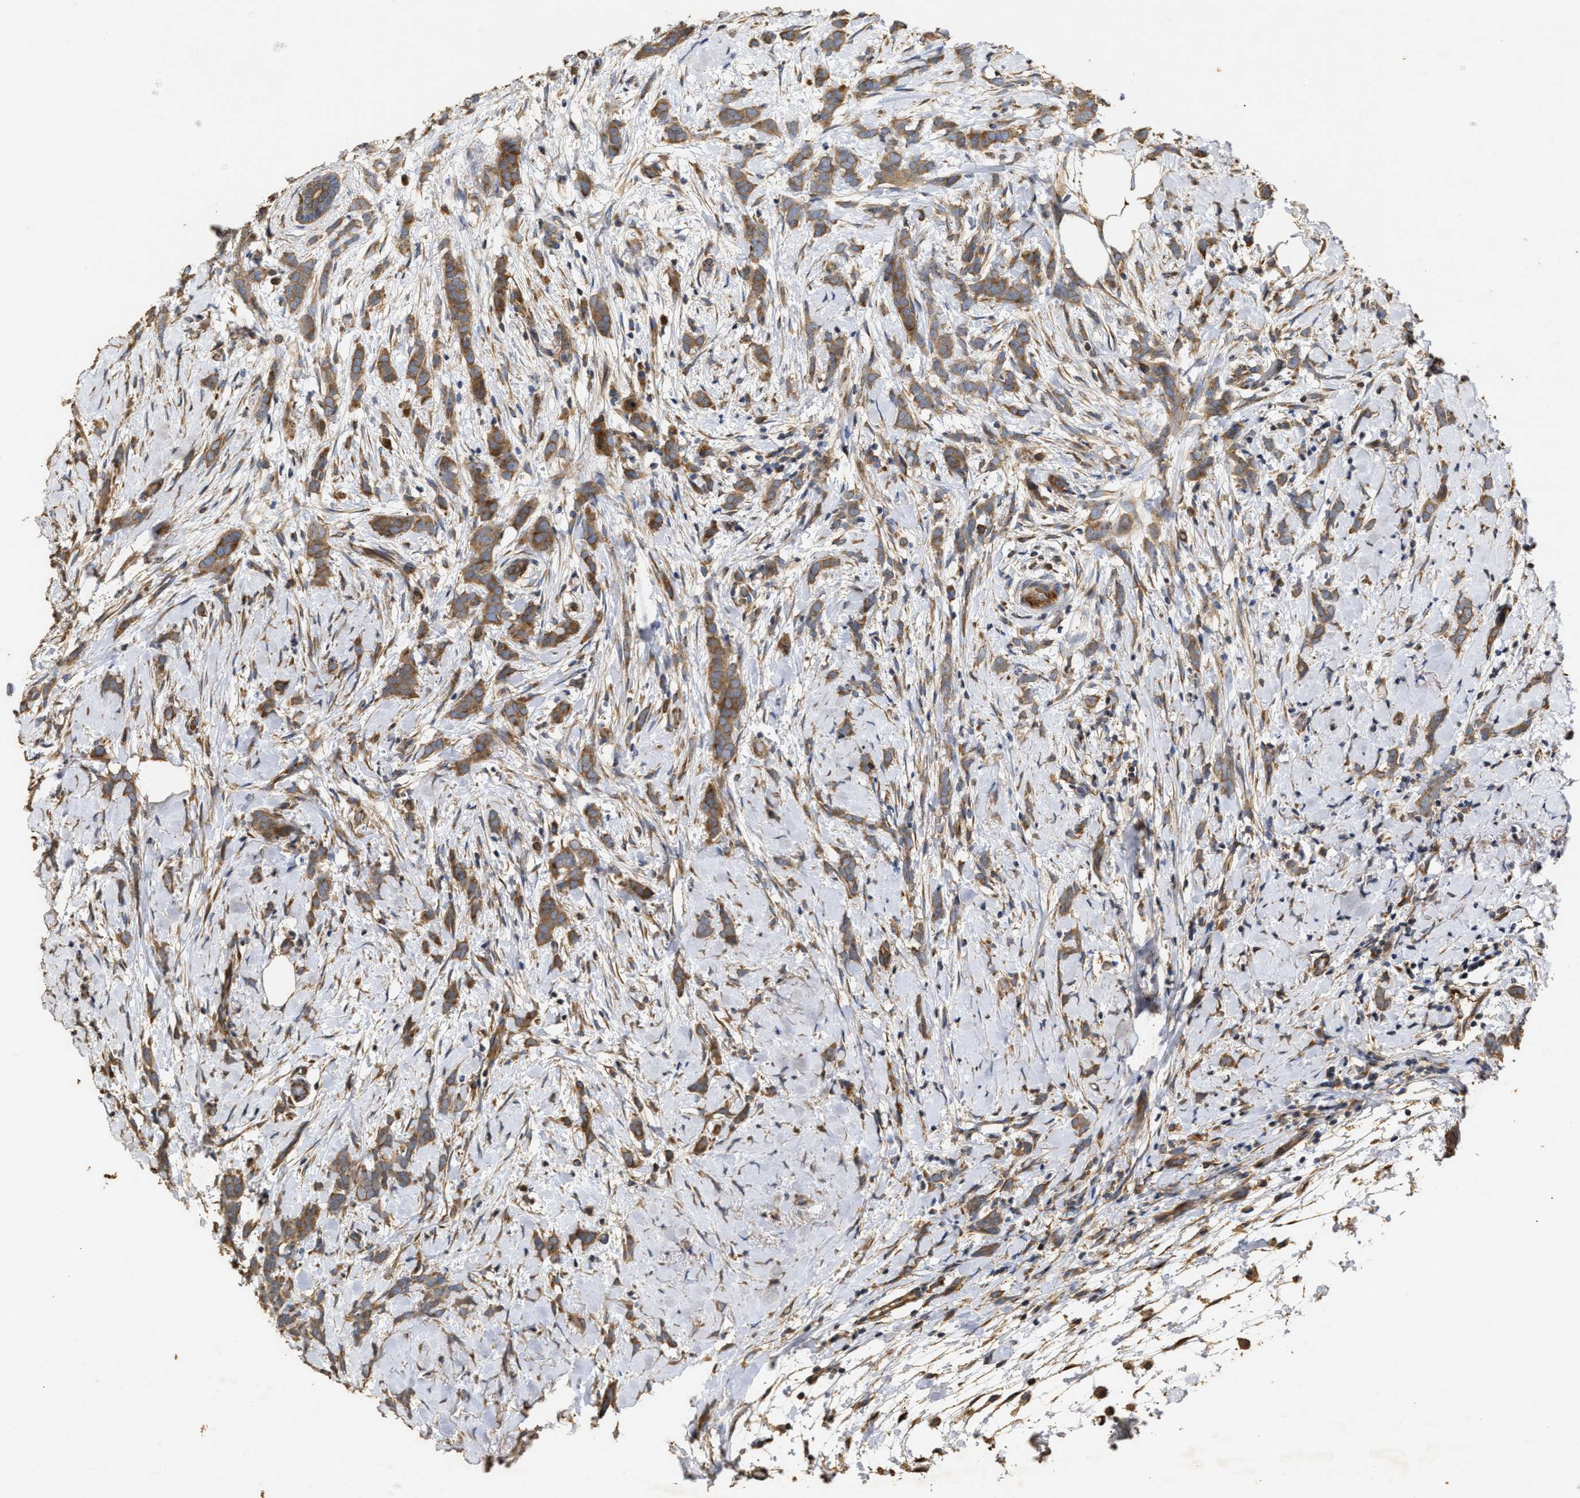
{"staining": {"intensity": "moderate", "quantity": ">75%", "location": "cytoplasmic/membranous"}, "tissue": "breast cancer", "cell_type": "Tumor cells", "image_type": "cancer", "snomed": [{"axis": "morphology", "description": "Lobular carcinoma, in situ"}, {"axis": "morphology", "description": "Lobular carcinoma"}, {"axis": "topography", "description": "Breast"}], "caption": "A medium amount of moderate cytoplasmic/membranous expression is appreciated in about >75% of tumor cells in lobular carcinoma in situ (breast) tissue.", "gene": "NAV1", "patient": {"sex": "female", "age": 41}}